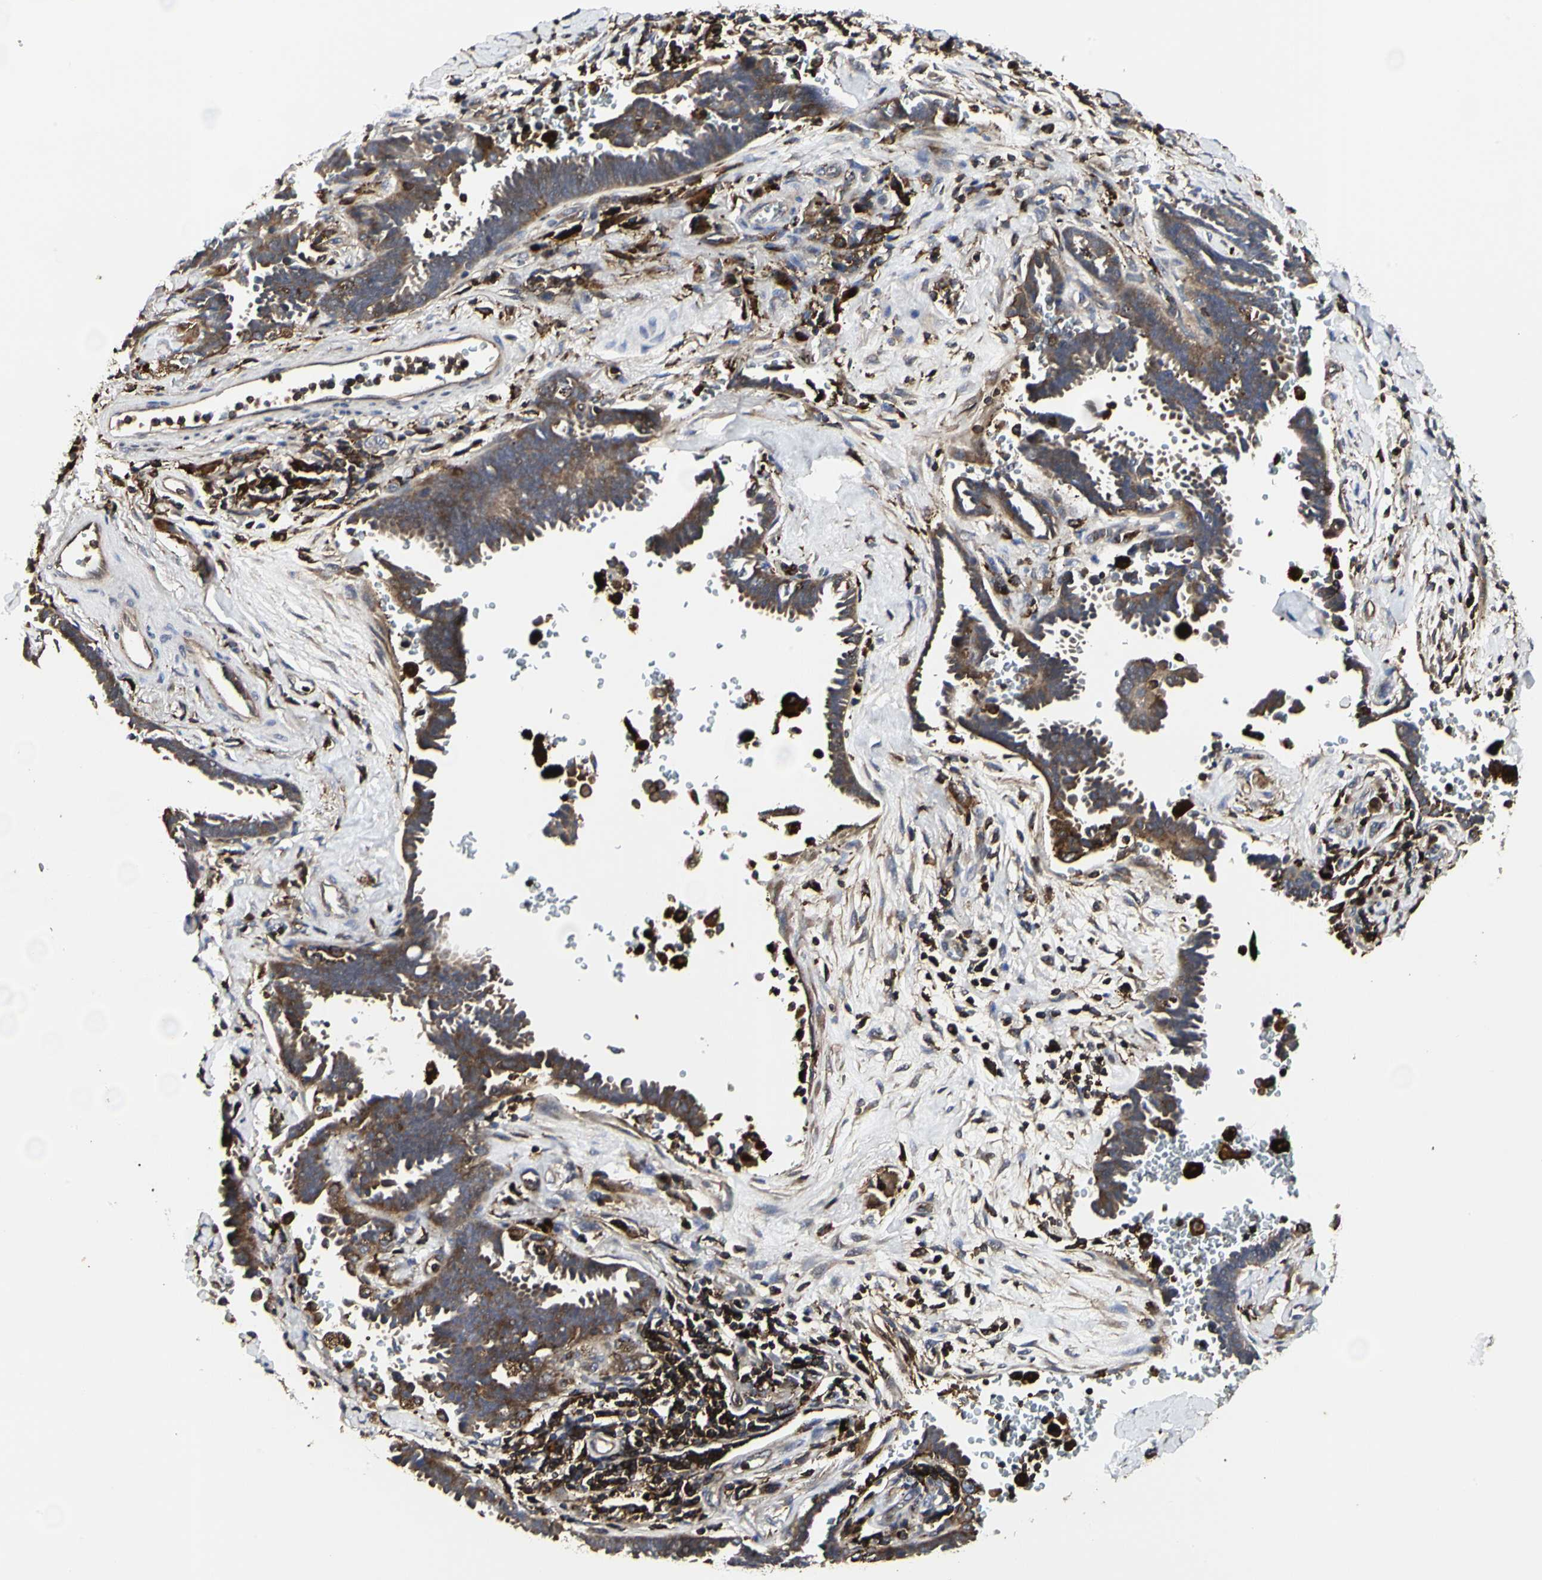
{"staining": {"intensity": "moderate", "quantity": ">75%", "location": "cytoplasmic/membranous"}, "tissue": "lung cancer", "cell_type": "Tumor cells", "image_type": "cancer", "snomed": [{"axis": "morphology", "description": "Adenocarcinoma, NOS"}, {"axis": "topography", "description": "Lung"}], "caption": "Lung cancer (adenocarcinoma) stained for a protein (brown) exhibits moderate cytoplasmic/membranous positive staining in approximately >75% of tumor cells.", "gene": "NAPG", "patient": {"sex": "female", "age": 64}}